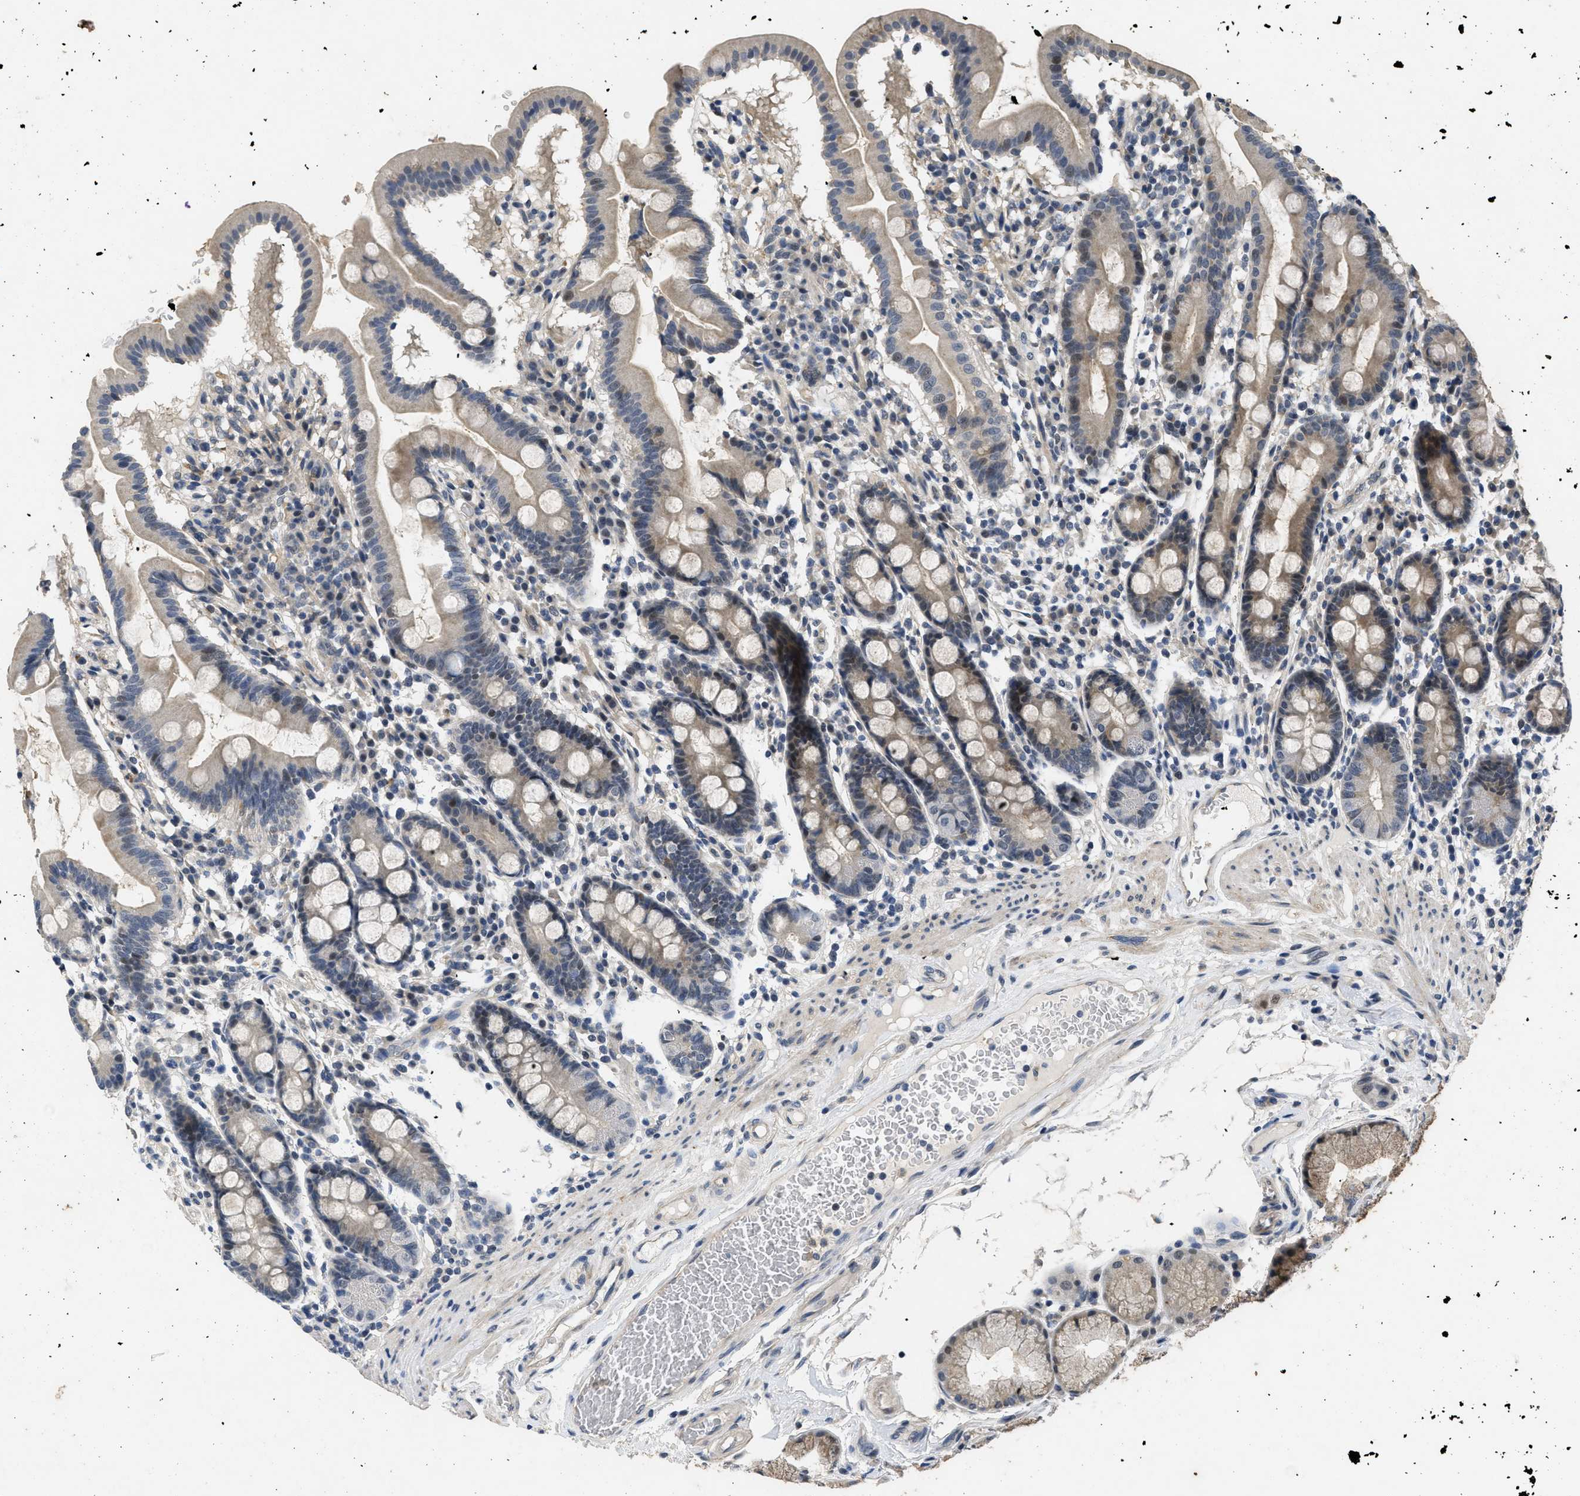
{"staining": {"intensity": "negative", "quantity": "none", "location": "none"}, "tissue": "duodenum", "cell_type": "Glandular cells", "image_type": "normal", "snomed": [{"axis": "morphology", "description": "Normal tissue, NOS"}, {"axis": "topography", "description": "Duodenum"}], "caption": "A high-resolution photomicrograph shows IHC staining of benign duodenum, which shows no significant staining in glandular cells.", "gene": "PAPOLG", "patient": {"sex": "male", "age": 50}}